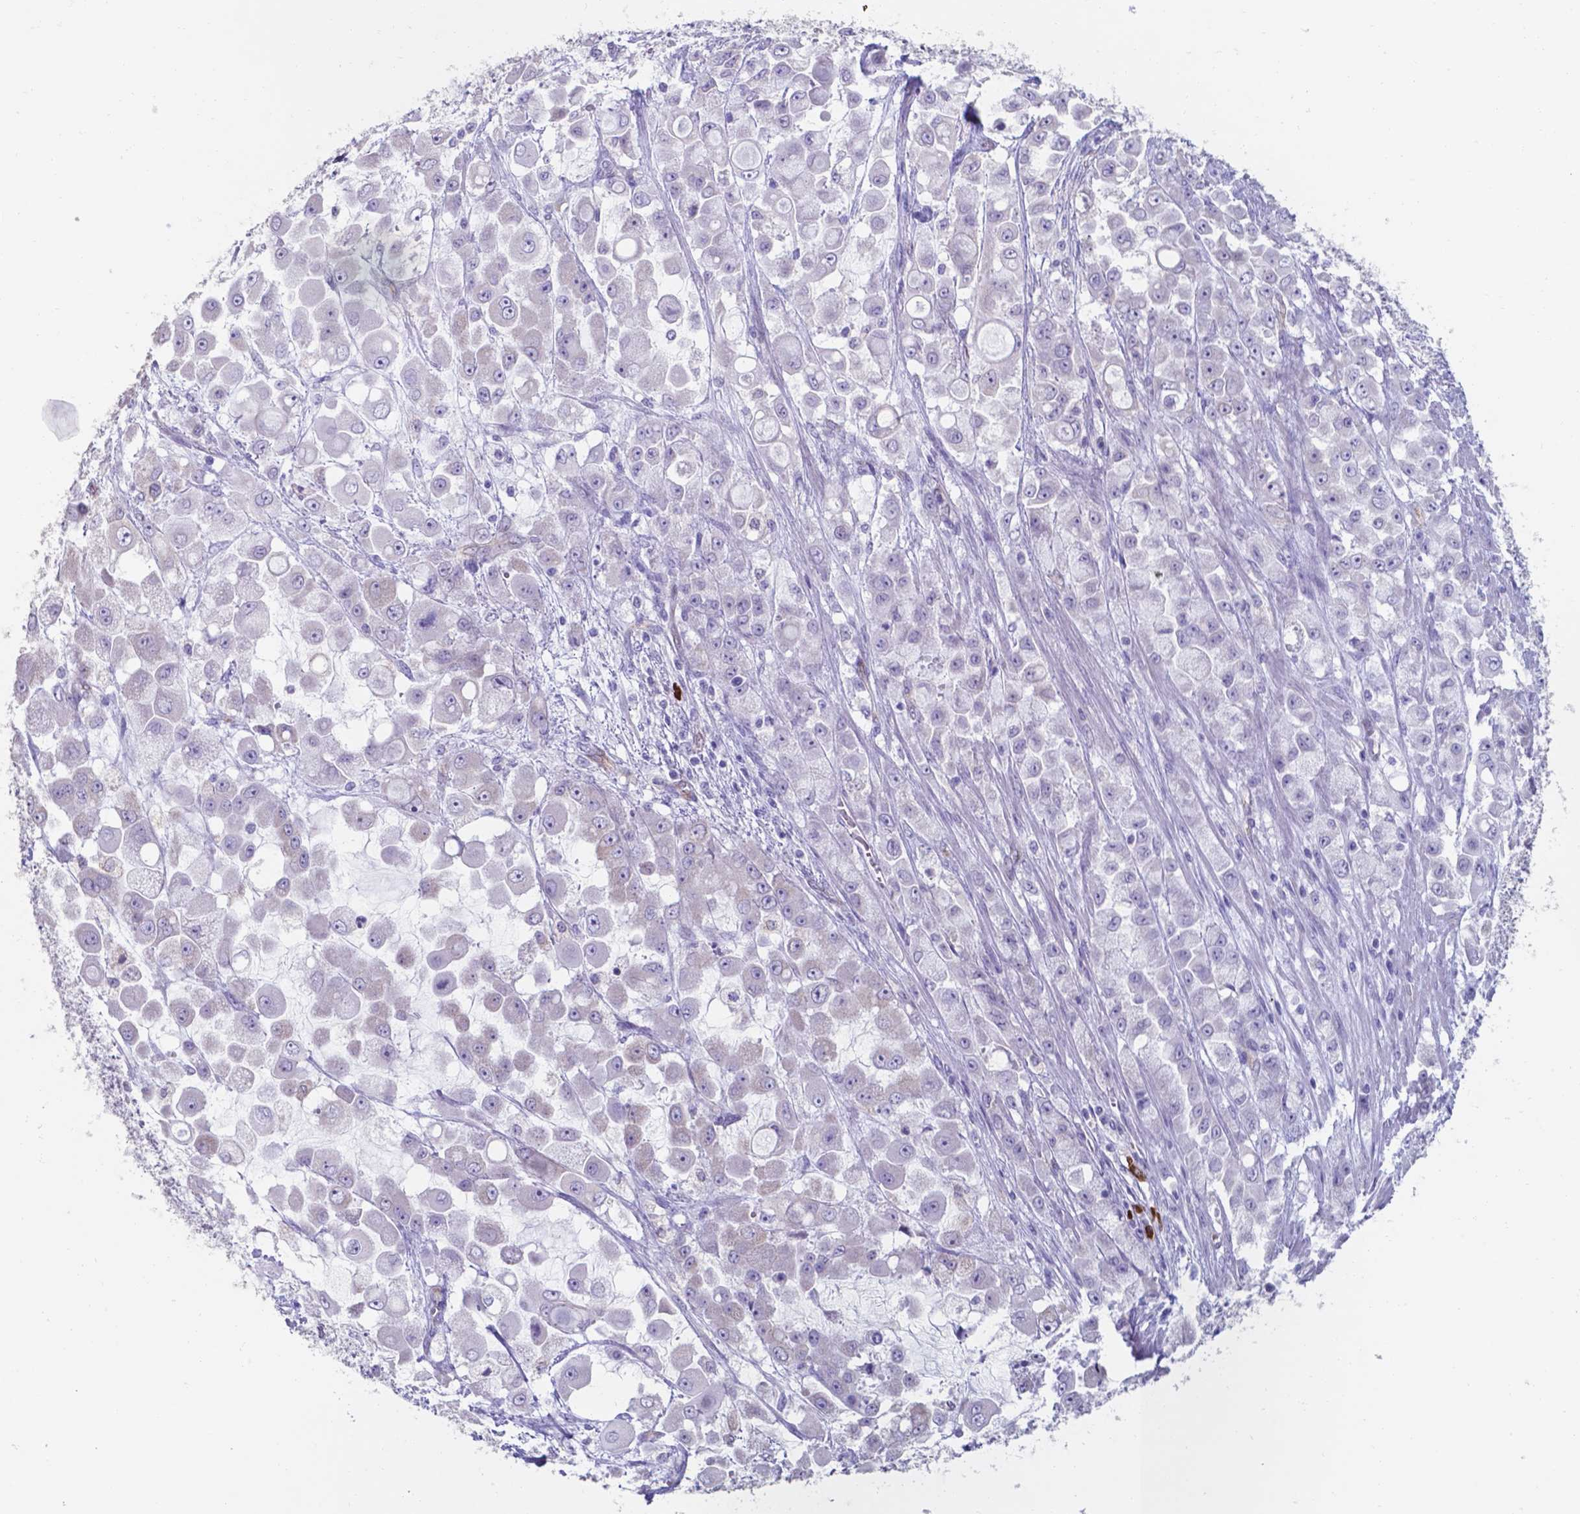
{"staining": {"intensity": "negative", "quantity": "none", "location": "none"}, "tissue": "stomach cancer", "cell_type": "Tumor cells", "image_type": "cancer", "snomed": [{"axis": "morphology", "description": "Adenocarcinoma, NOS"}, {"axis": "topography", "description": "Stomach"}], "caption": "There is no significant expression in tumor cells of stomach adenocarcinoma. (IHC, brightfield microscopy, high magnification).", "gene": "UBE2J1", "patient": {"sex": "female", "age": 76}}